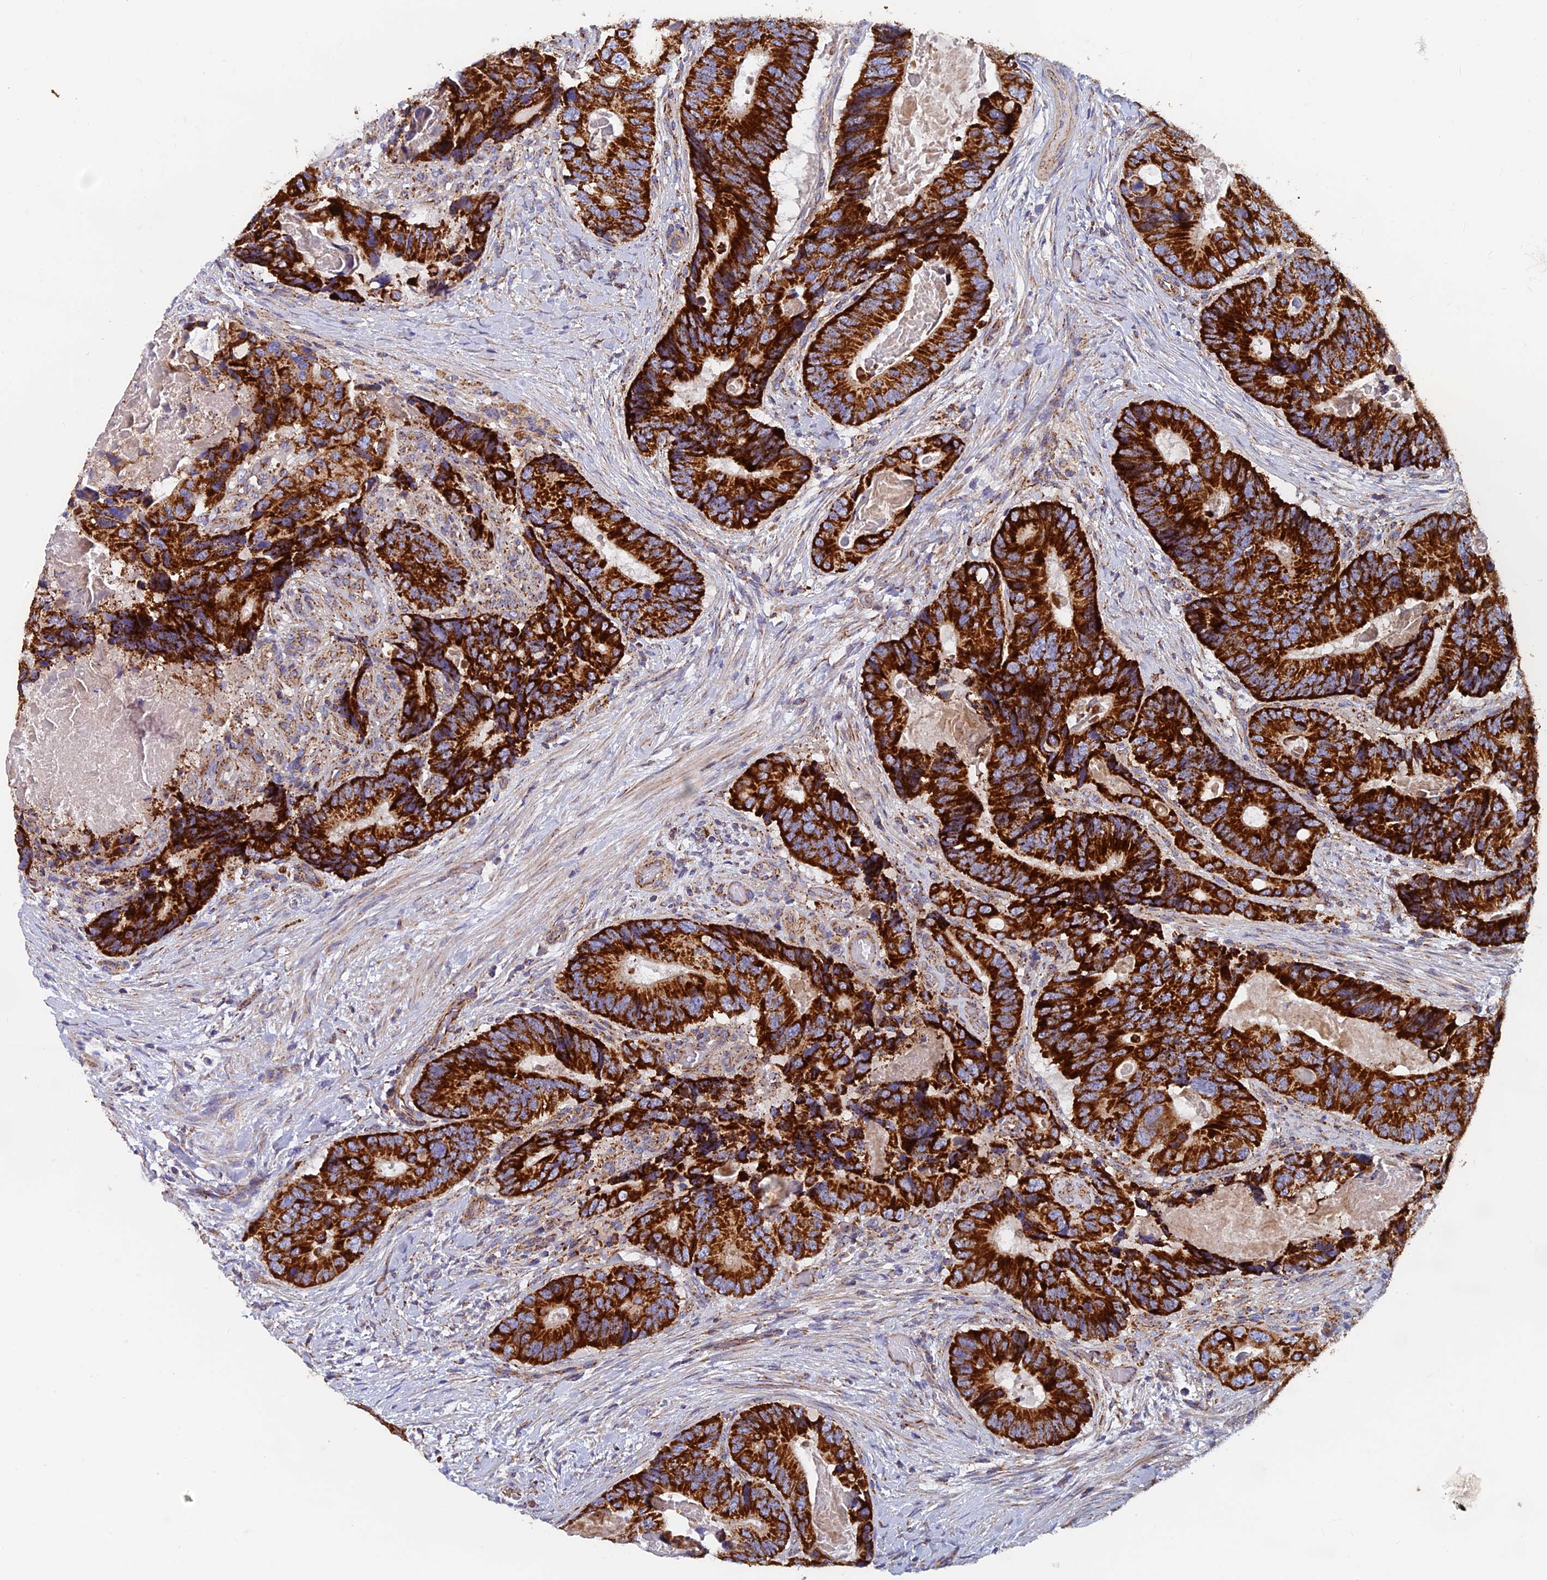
{"staining": {"intensity": "strong", "quantity": ">75%", "location": "cytoplasmic/membranous"}, "tissue": "colorectal cancer", "cell_type": "Tumor cells", "image_type": "cancer", "snomed": [{"axis": "morphology", "description": "Adenocarcinoma, NOS"}, {"axis": "topography", "description": "Colon"}], "caption": "Immunohistochemistry (IHC) micrograph of adenocarcinoma (colorectal) stained for a protein (brown), which reveals high levels of strong cytoplasmic/membranous positivity in approximately >75% of tumor cells.", "gene": "MRPS9", "patient": {"sex": "male", "age": 84}}